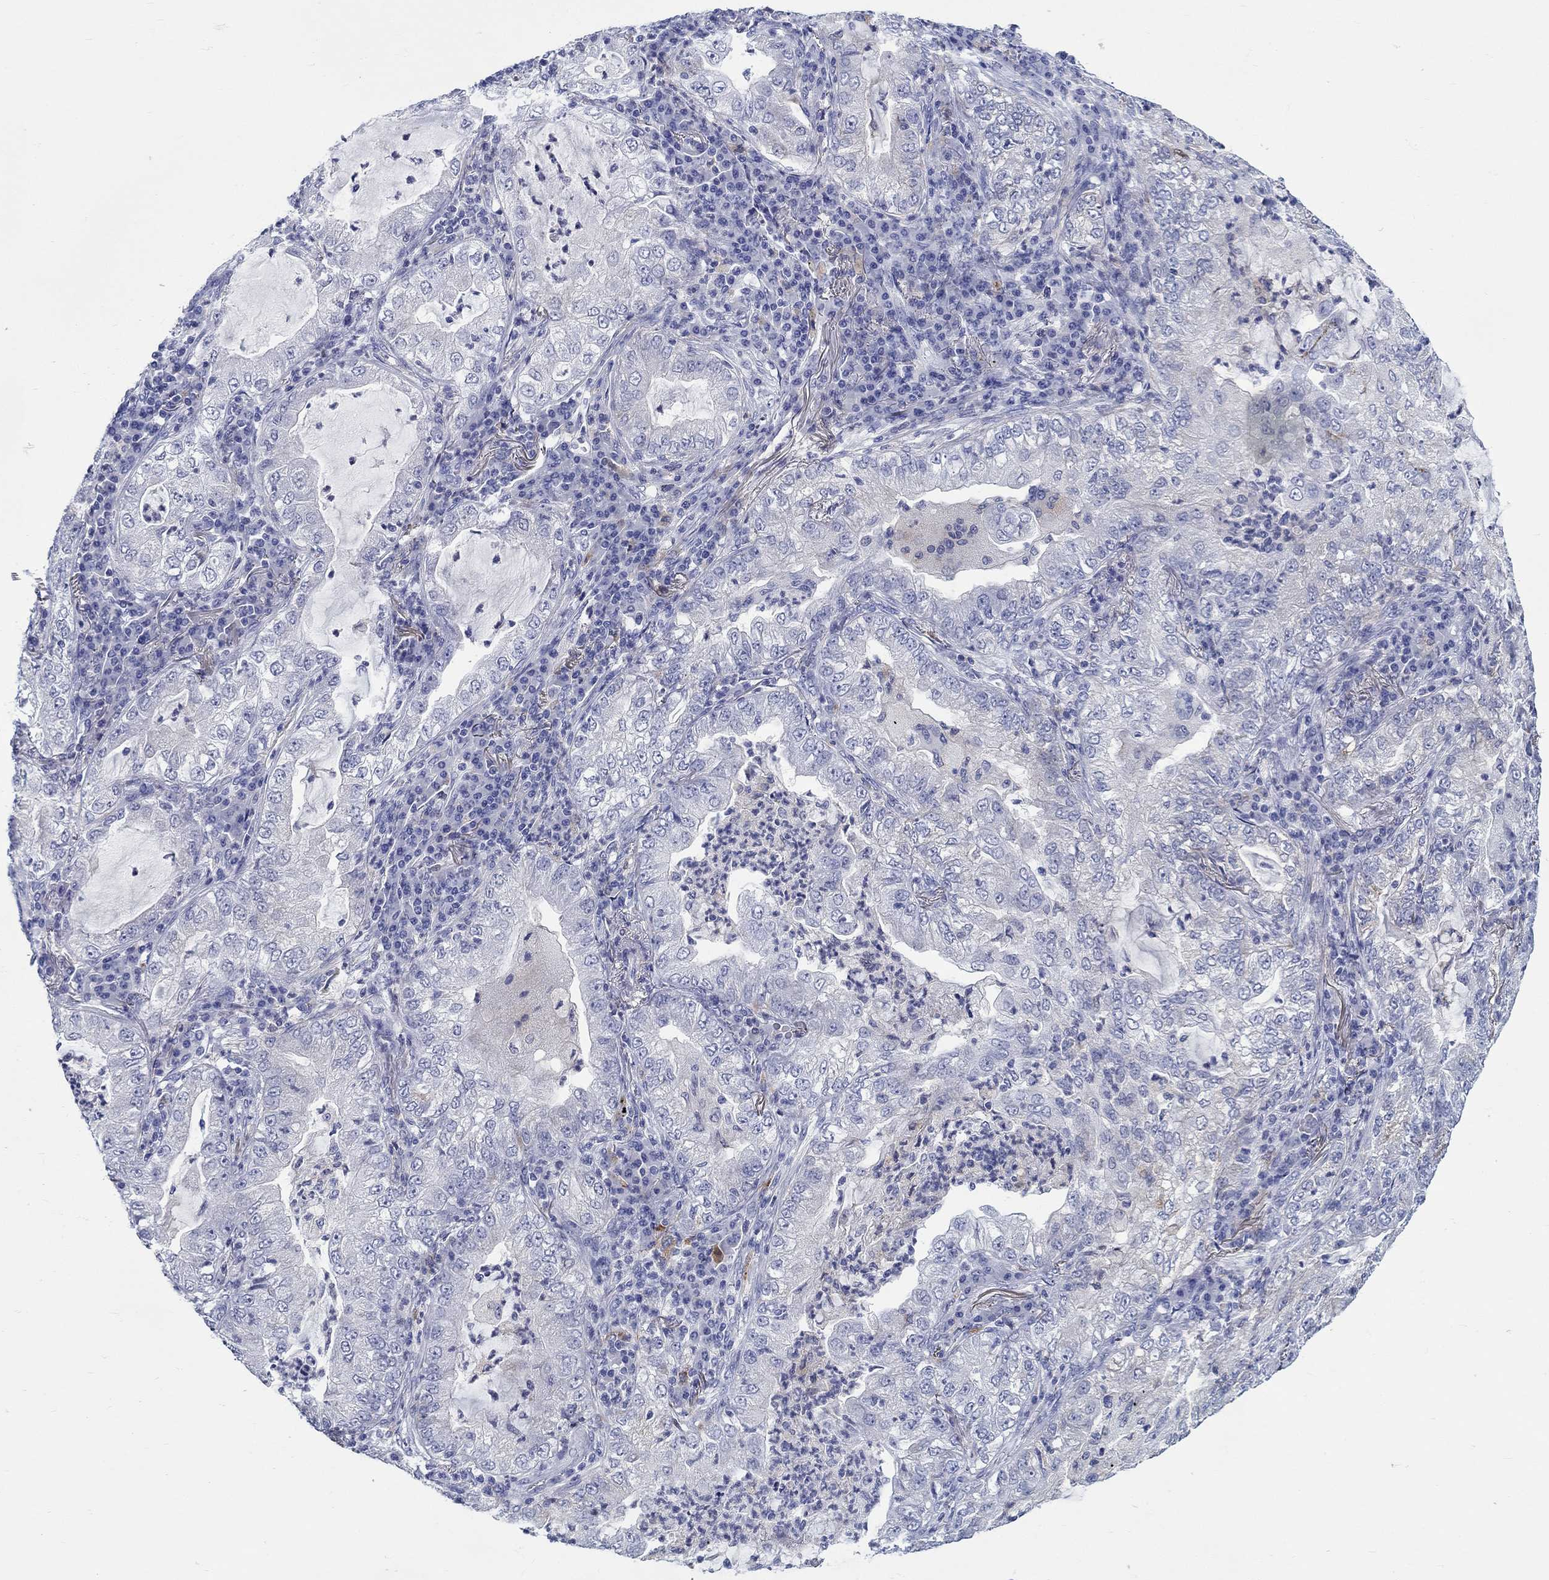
{"staining": {"intensity": "negative", "quantity": "none", "location": "none"}, "tissue": "lung cancer", "cell_type": "Tumor cells", "image_type": "cancer", "snomed": [{"axis": "morphology", "description": "Adenocarcinoma, NOS"}, {"axis": "topography", "description": "Lung"}], "caption": "Micrograph shows no significant protein staining in tumor cells of lung adenocarcinoma.", "gene": "RAP1GAP", "patient": {"sex": "female", "age": 73}}